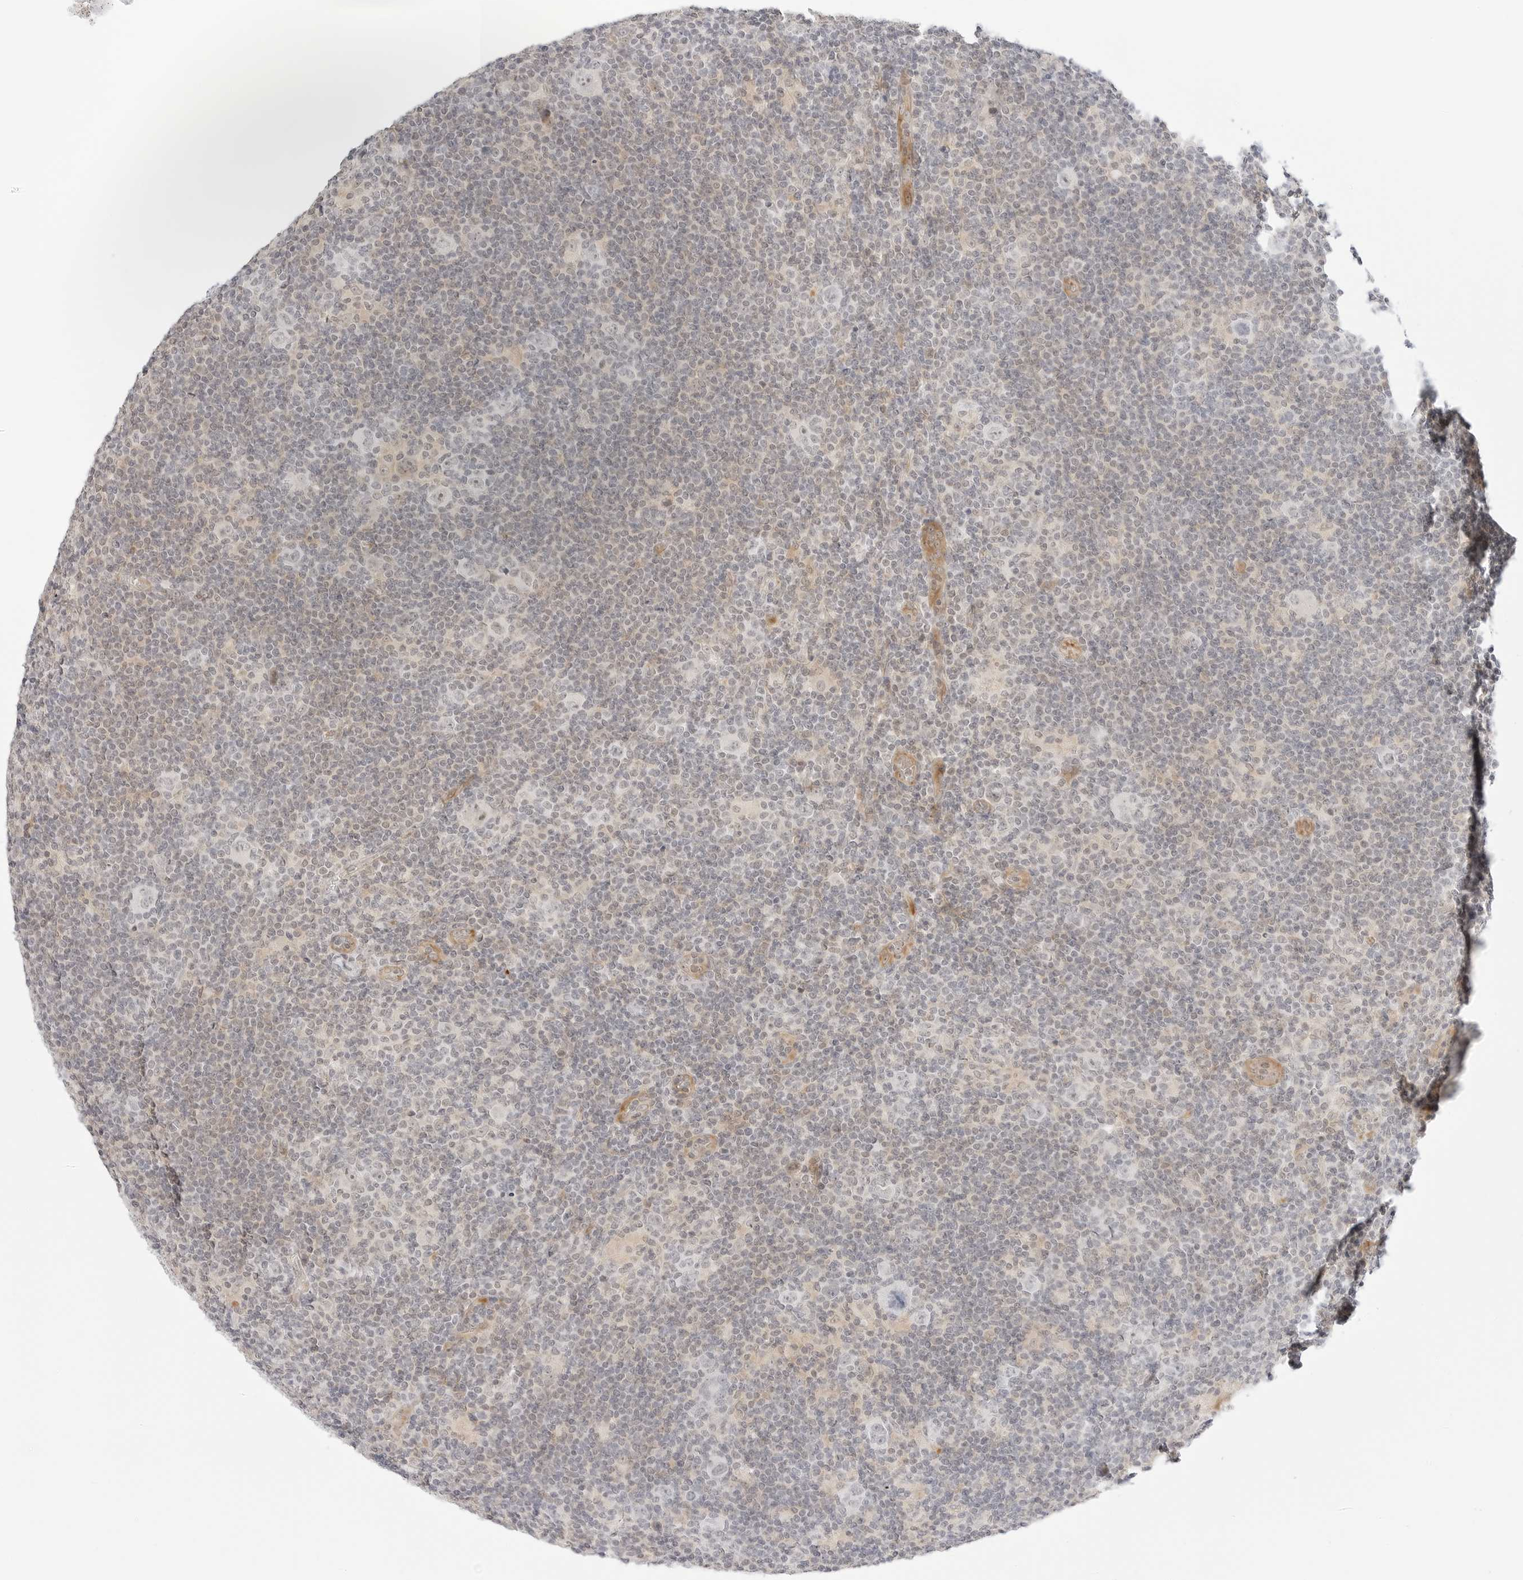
{"staining": {"intensity": "weak", "quantity": "<25%", "location": "nuclear"}, "tissue": "lymphoma", "cell_type": "Tumor cells", "image_type": "cancer", "snomed": [{"axis": "morphology", "description": "Hodgkin's disease, NOS"}, {"axis": "topography", "description": "Lymph node"}], "caption": "IHC of human lymphoma demonstrates no positivity in tumor cells.", "gene": "TEKT2", "patient": {"sex": "female", "age": 57}}